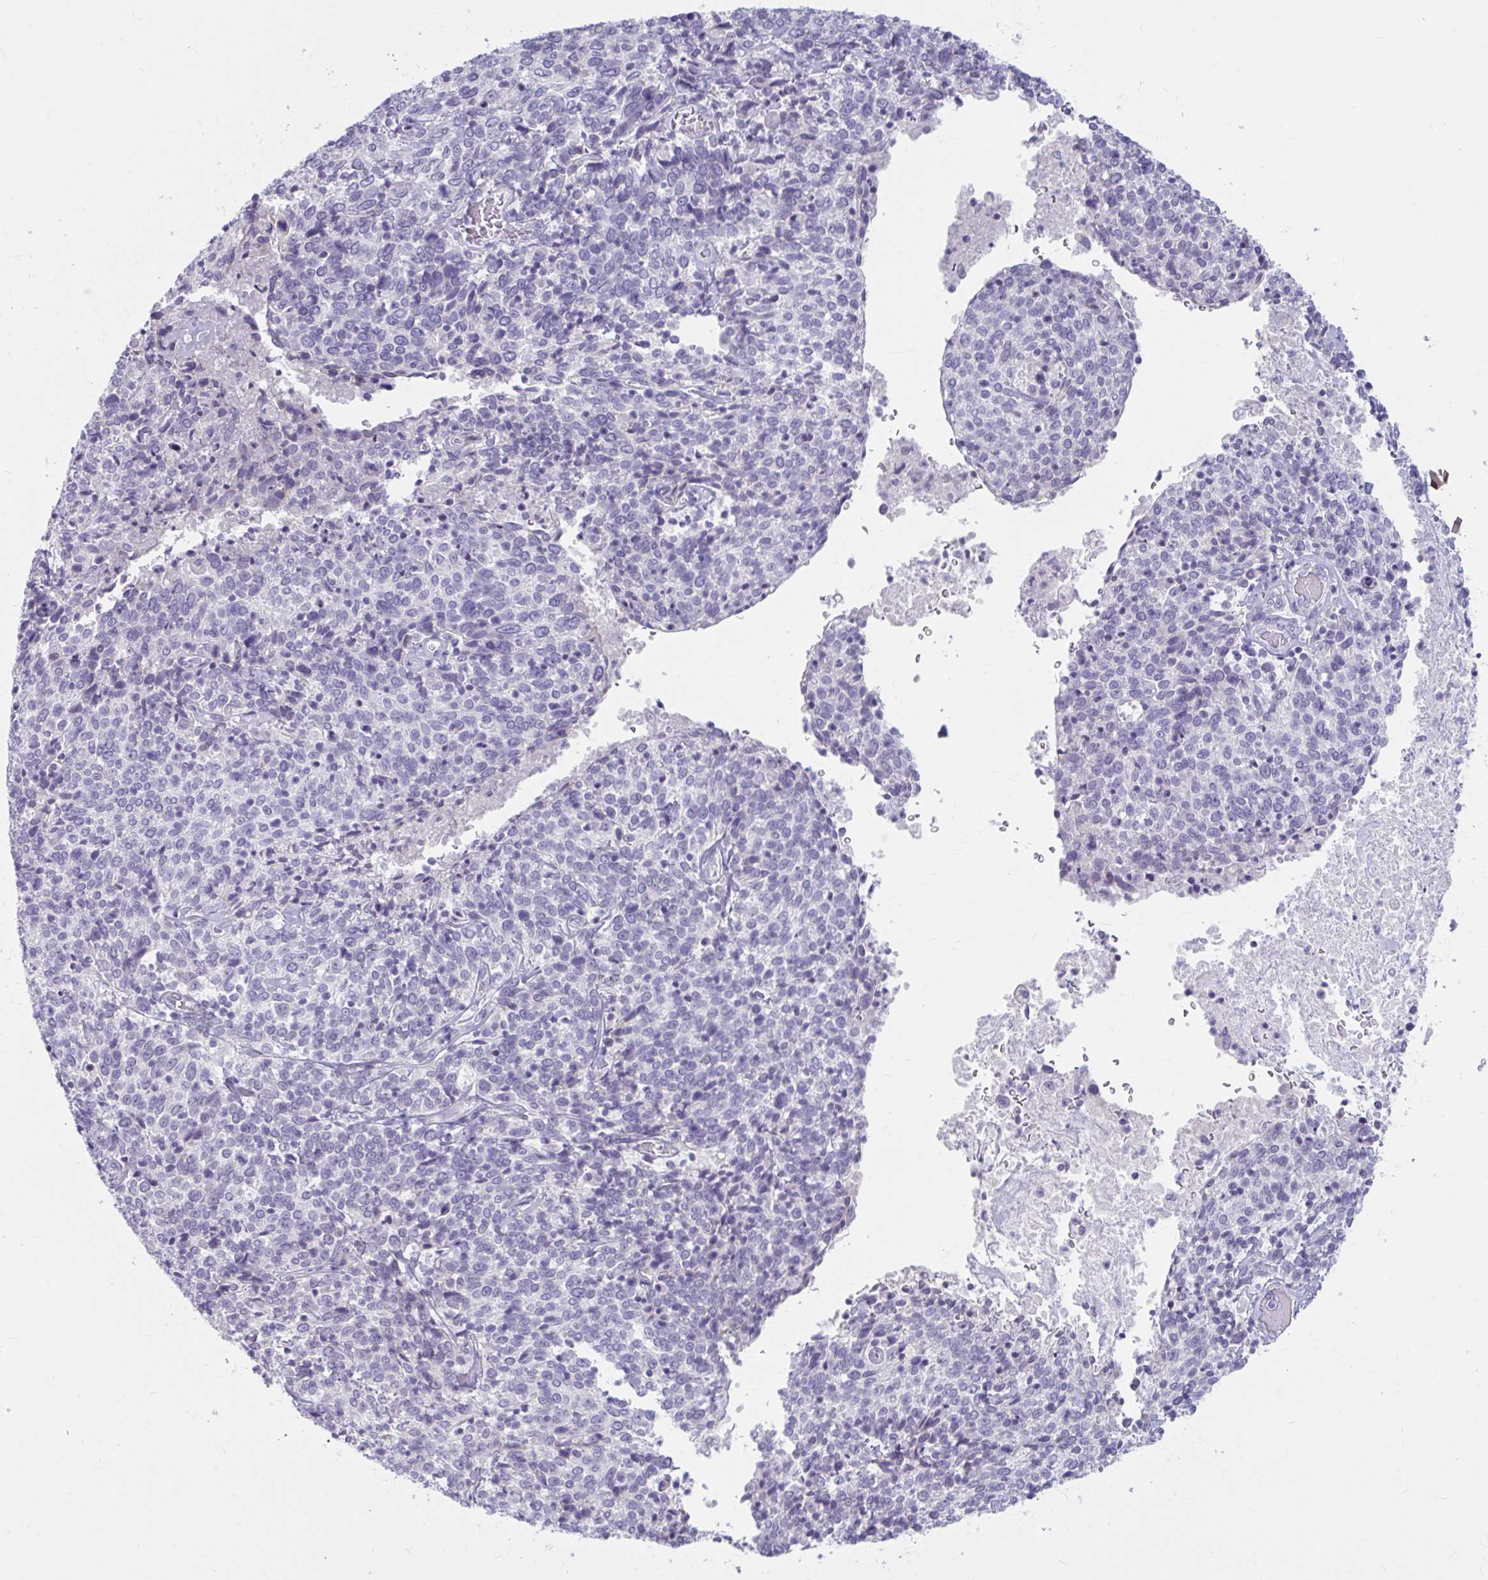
{"staining": {"intensity": "negative", "quantity": "none", "location": "none"}, "tissue": "cervical cancer", "cell_type": "Tumor cells", "image_type": "cancer", "snomed": [{"axis": "morphology", "description": "Squamous cell carcinoma, NOS"}, {"axis": "topography", "description": "Cervix"}], "caption": "High power microscopy micrograph of an IHC histopathology image of squamous cell carcinoma (cervical), revealing no significant staining in tumor cells. (Brightfield microscopy of DAB (3,3'-diaminobenzidine) immunohistochemistry (IHC) at high magnification).", "gene": "MSMO1", "patient": {"sex": "female", "age": 46}}